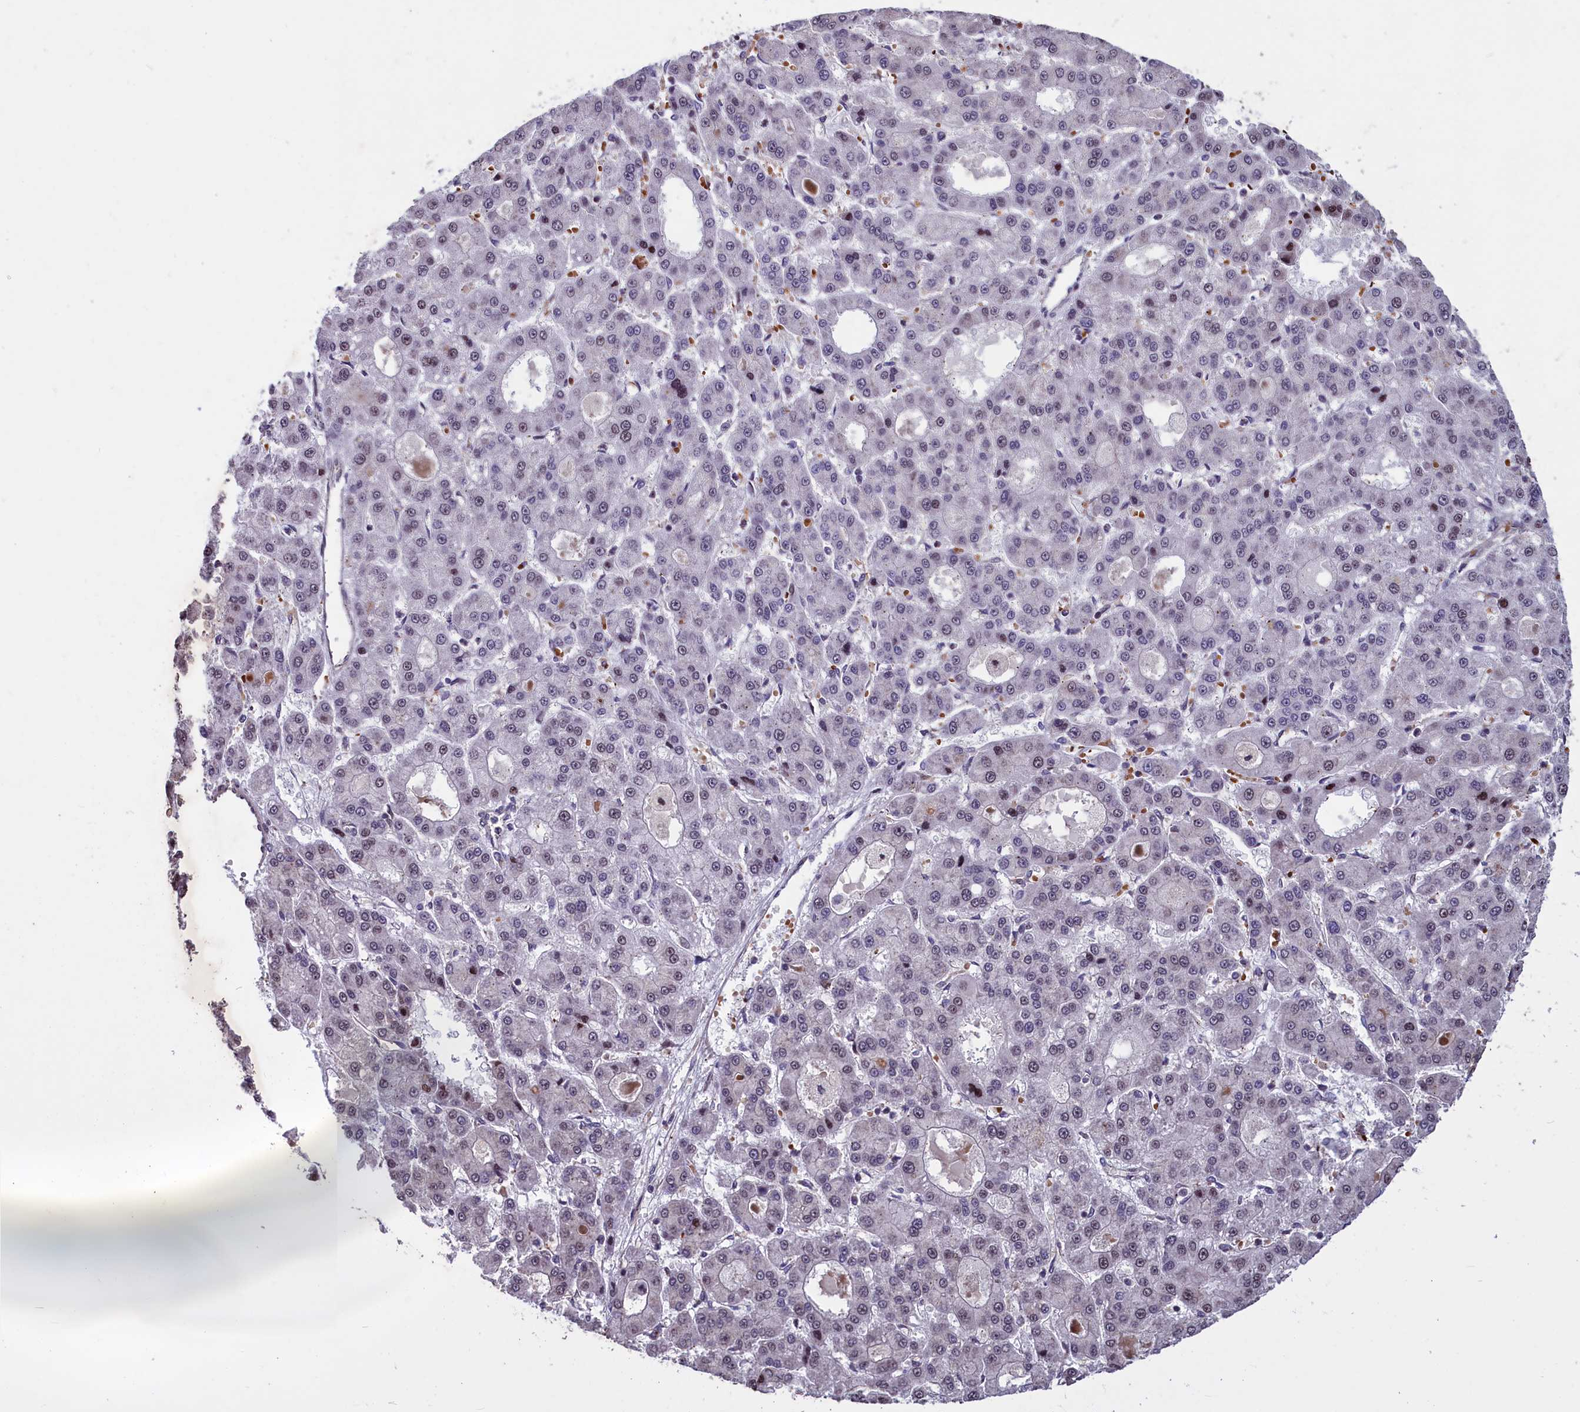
{"staining": {"intensity": "weak", "quantity": "<25%", "location": "nuclear"}, "tissue": "liver cancer", "cell_type": "Tumor cells", "image_type": "cancer", "snomed": [{"axis": "morphology", "description": "Carcinoma, Hepatocellular, NOS"}, {"axis": "topography", "description": "Liver"}], "caption": "Human liver cancer (hepatocellular carcinoma) stained for a protein using immunohistochemistry shows no expression in tumor cells.", "gene": "SHFL", "patient": {"sex": "male", "age": 70}}